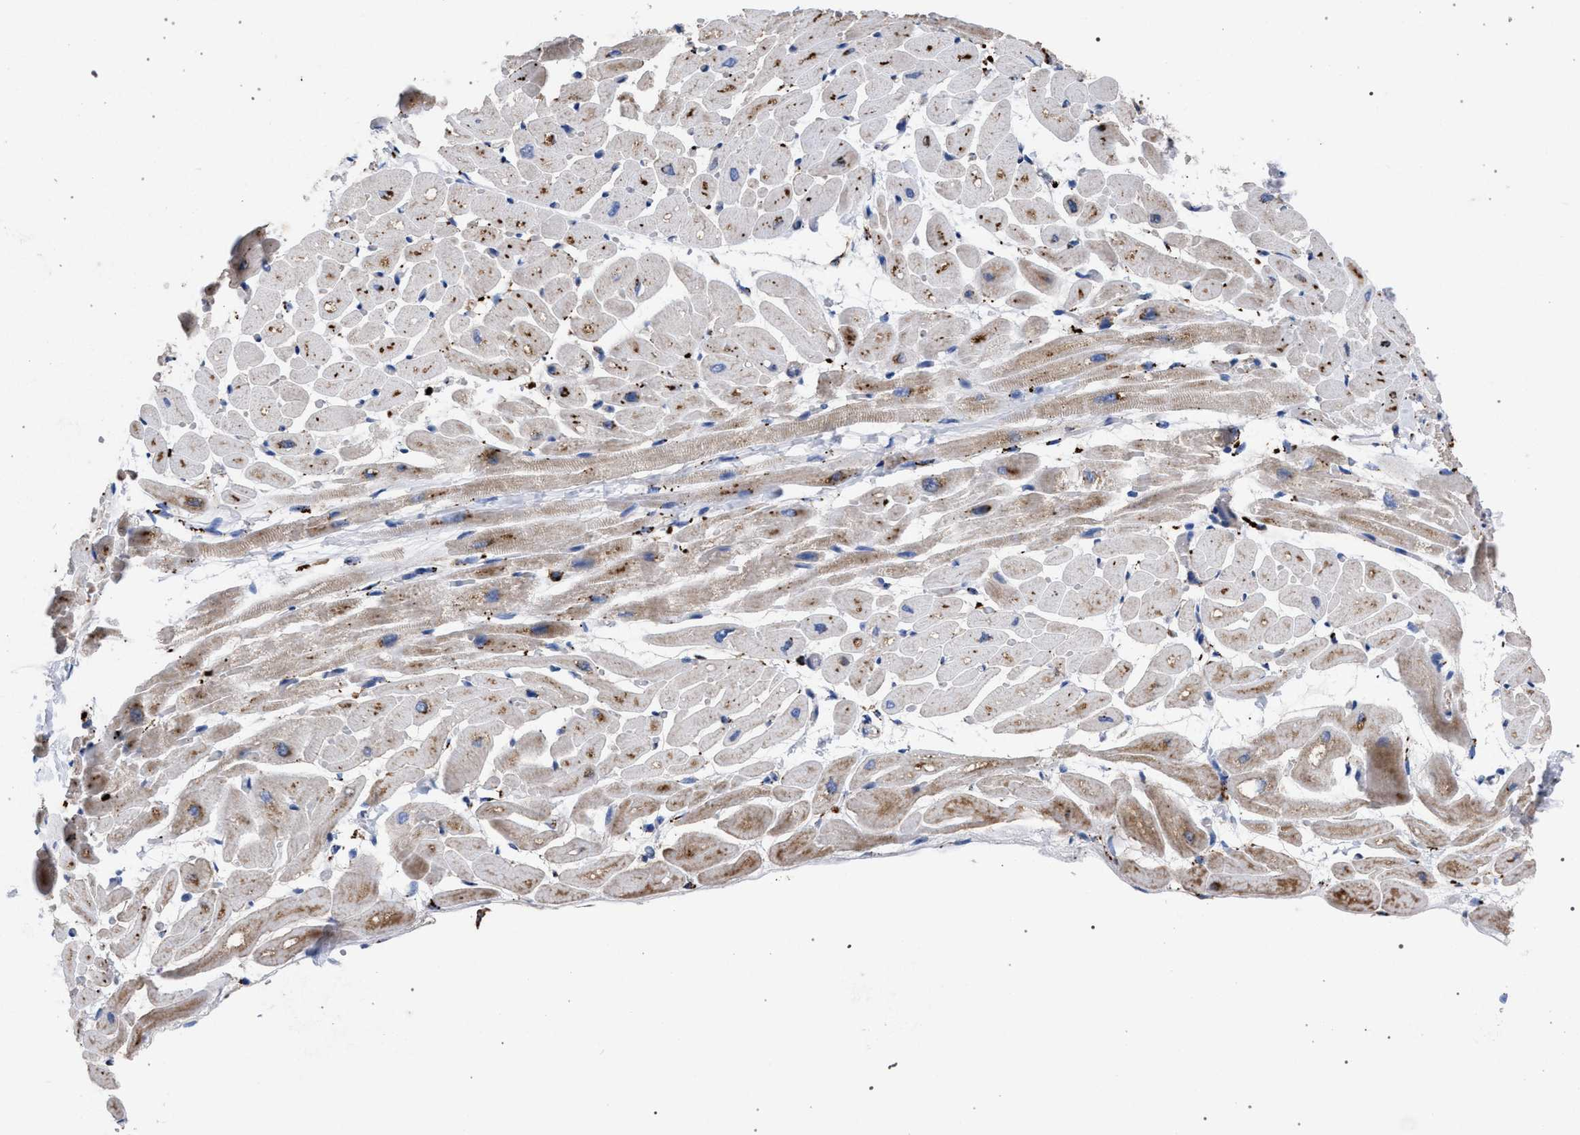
{"staining": {"intensity": "strong", "quantity": "25%-75%", "location": "cytoplasmic/membranous"}, "tissue": "heart muscle", "cell_type": "Cardiomyocytes", "image_type": "normal", "snomed": [{"axis": "morphology", "description": "Normal tissue, NOS"}, {"axis": "topography", "description": "Heart"}], "caption": "DAB (3,3'-diaminobenzidine) immunohistochemical staining of normal human heart muscle demonstrates strong cytoplasmic/membranous protein staining in approximately 25%-75% of cardiomyocytes.", "gene": "PPT1", "patient": {"sex": "male", "age": 45}}